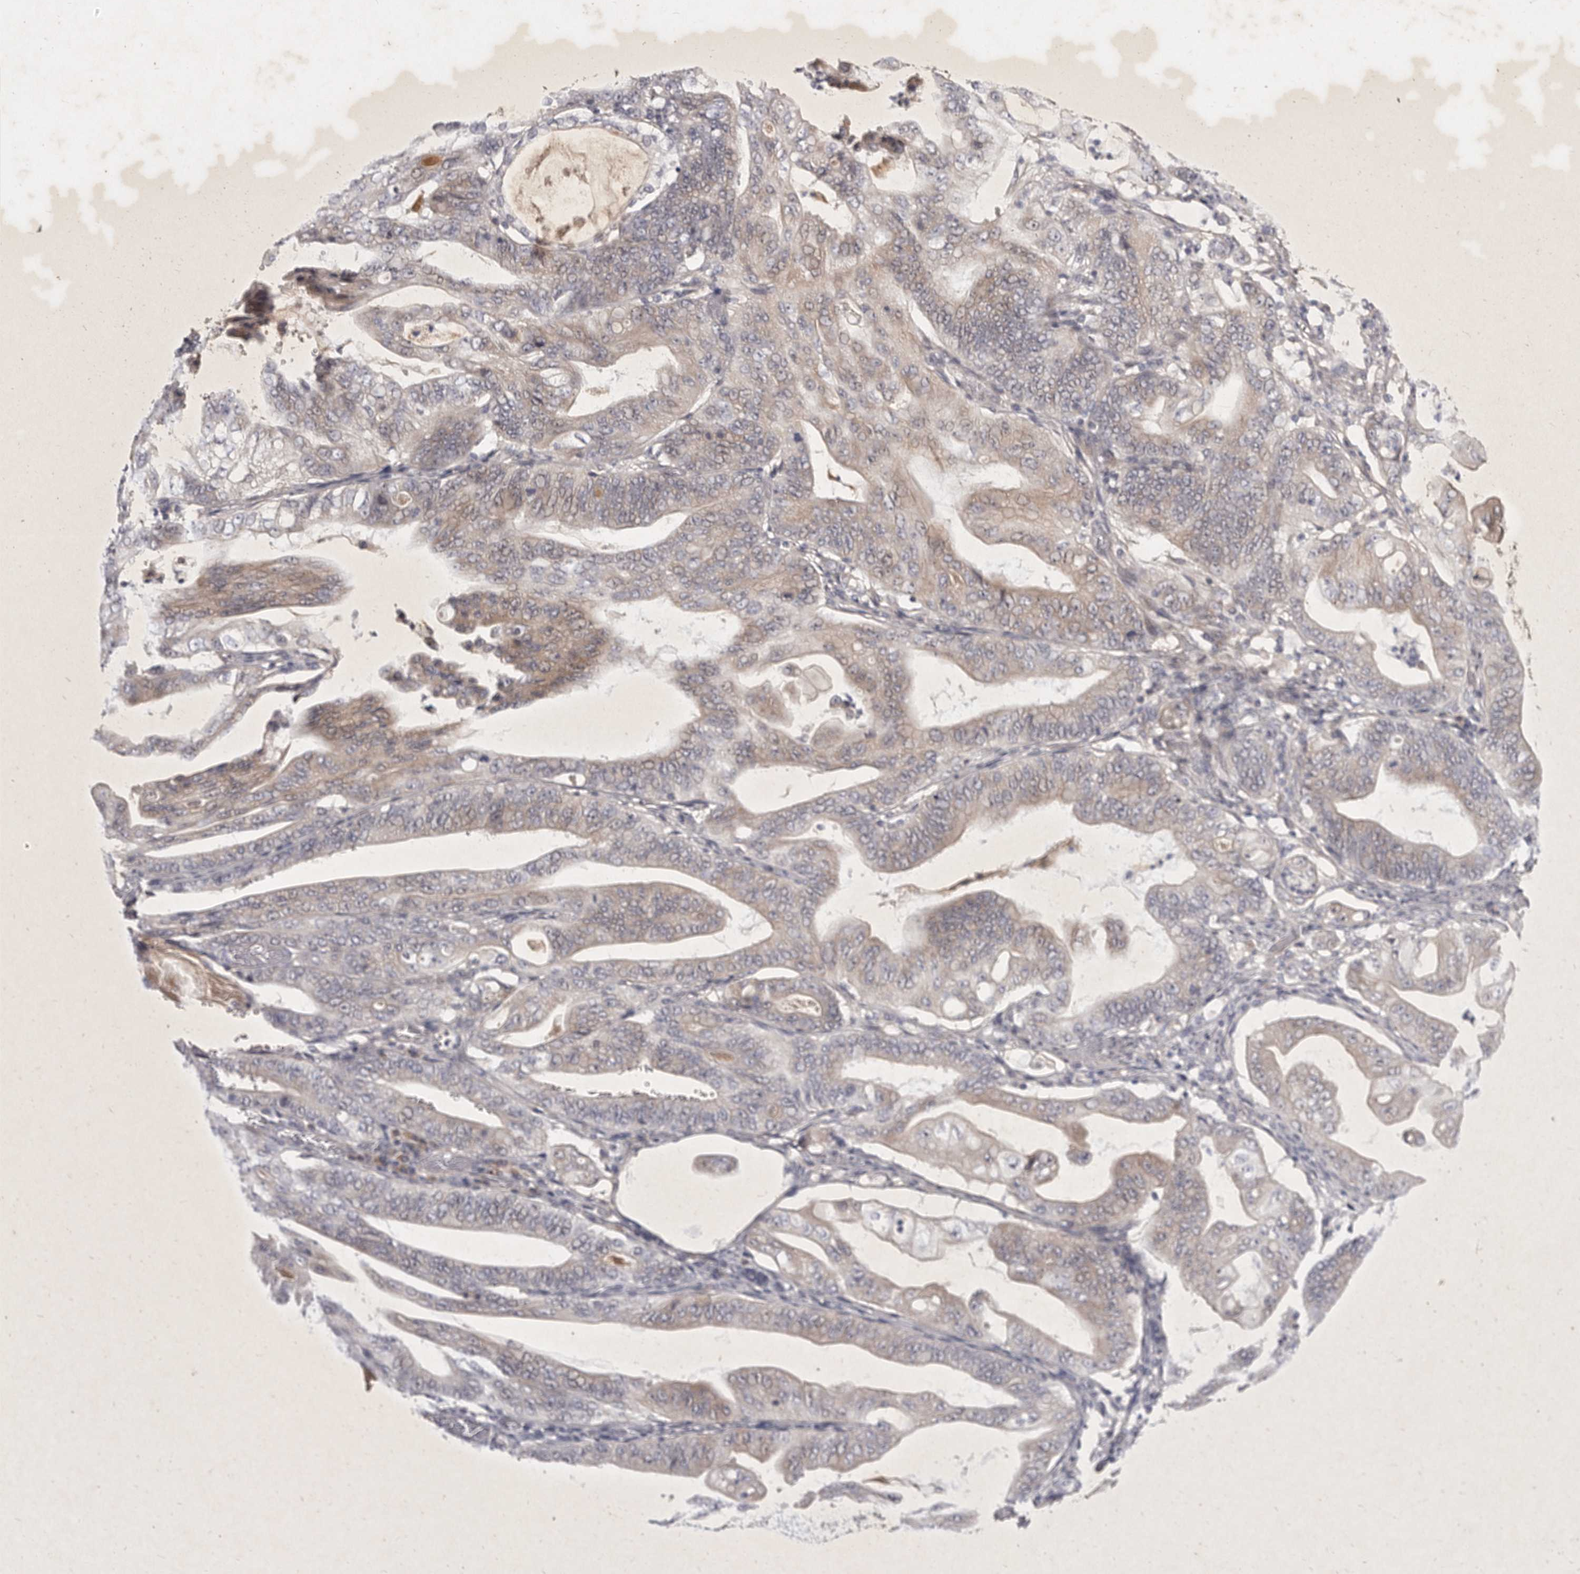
{"staining": {"intensity": "weak", "quantity": "<25%", "location": "cytoplasmic/membranous"}, "tissue": "stomach cancer", "cell_type": "Tumor cells", "image_type": "cancer", "snomed": [{"axis": "morphology", "description": "Adenocarcinoma, NOS"}, {"axis": "topography", "description": "Stomach"}], "caption": "Immunohistochemistry (IHC) image of neoplastic tissue: human adenocarcinoma (stomach) stained with DAB (3,3'-diaminobenzidine) shows no significant protein expression in tumor cells.", "gene": "SLC22A1", "patient": {"sex": "female", "age": 73}}